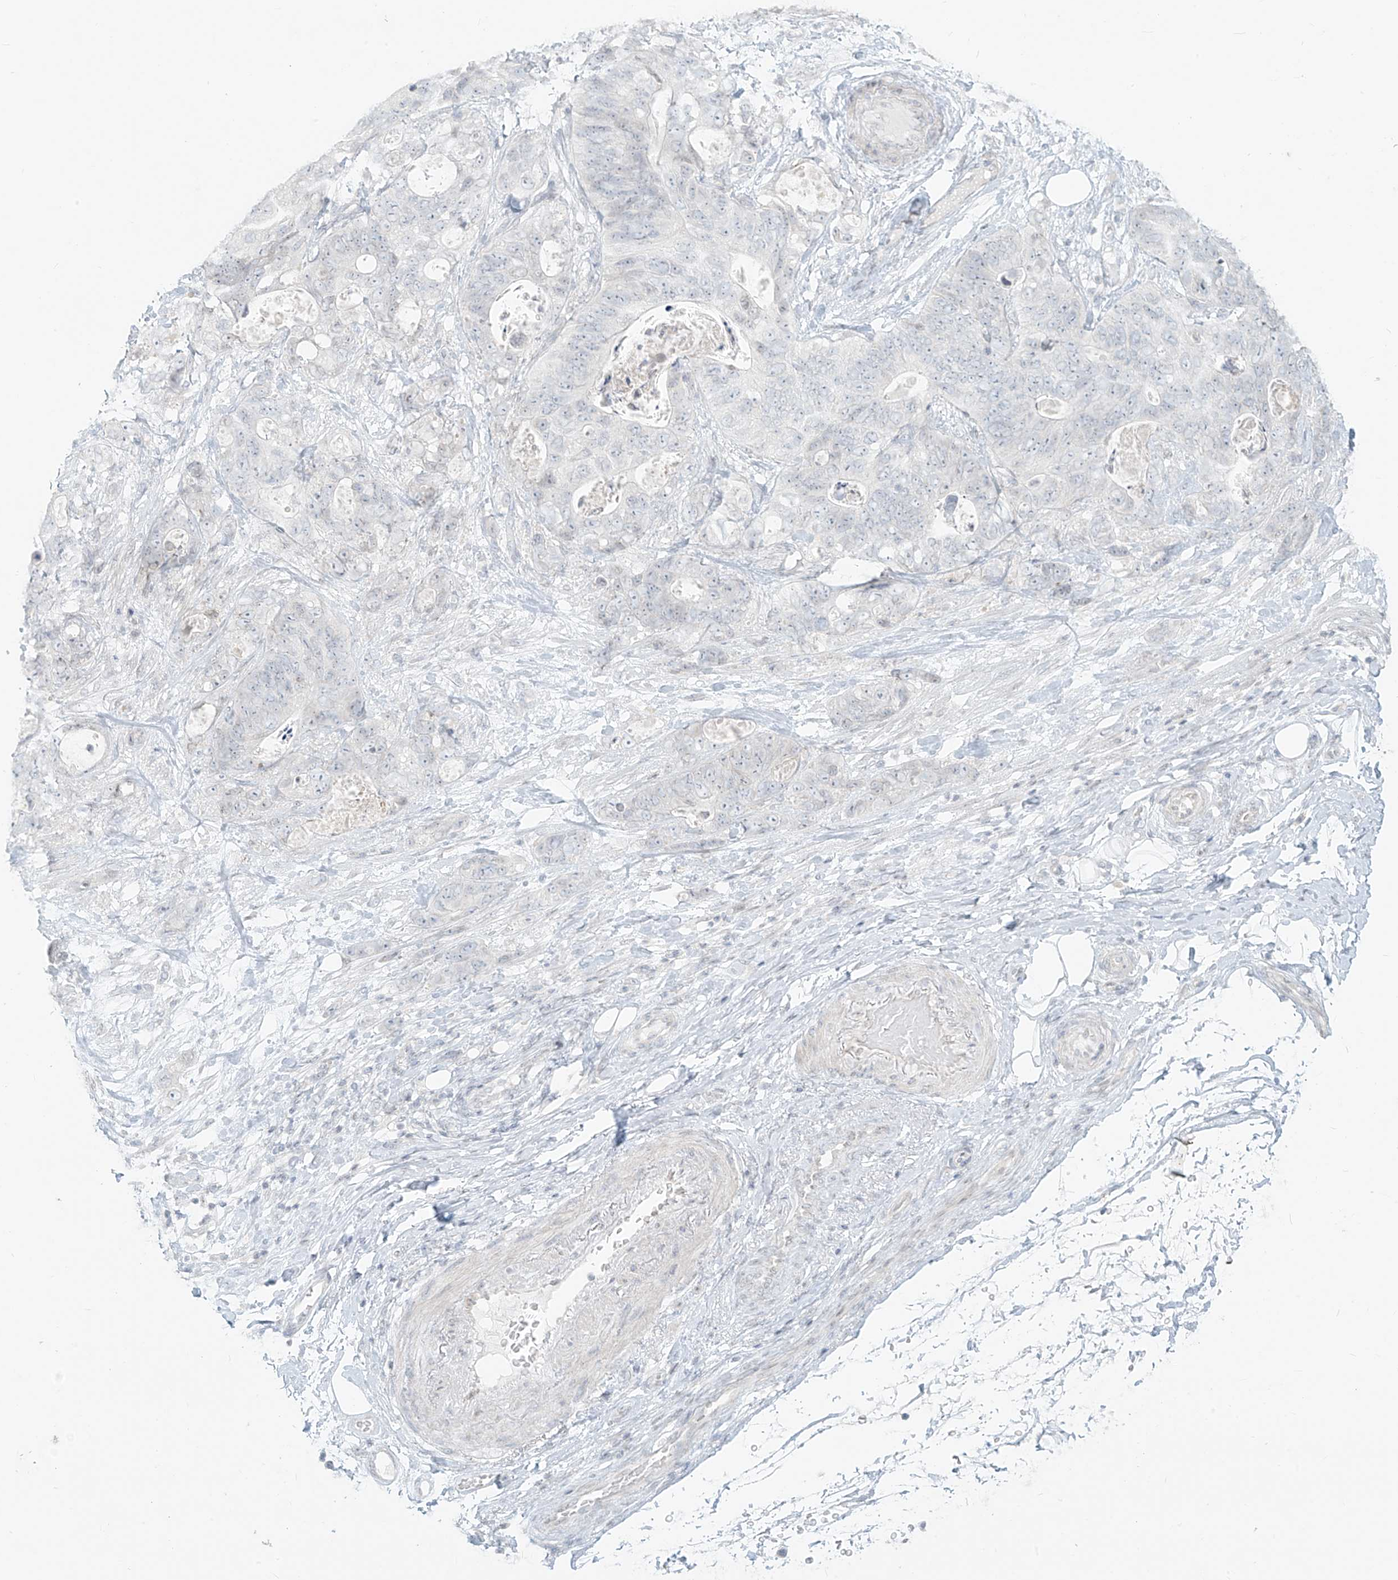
{"staining": {"intensity": "negative", "quantity": "none", "location": "none"}, "tissue": "stomach cancer", "cell_type": "Tumor cells", "image_type": "cancer", "snomed": [{"axis": "morphology", "description": "Normal tissue, NOS"}, {"axis": "morphology", "description": "Adenocarcinoma, NOS"}, {"axis": "topography", "description": "Stomach"}], "caption": "Photomicrograph shows no protein staining in tumor cells of adenocarcinoma (stomach) tissue.", "gene": "OSBPL7", "patient": {"sex": "female", "age": 89}}